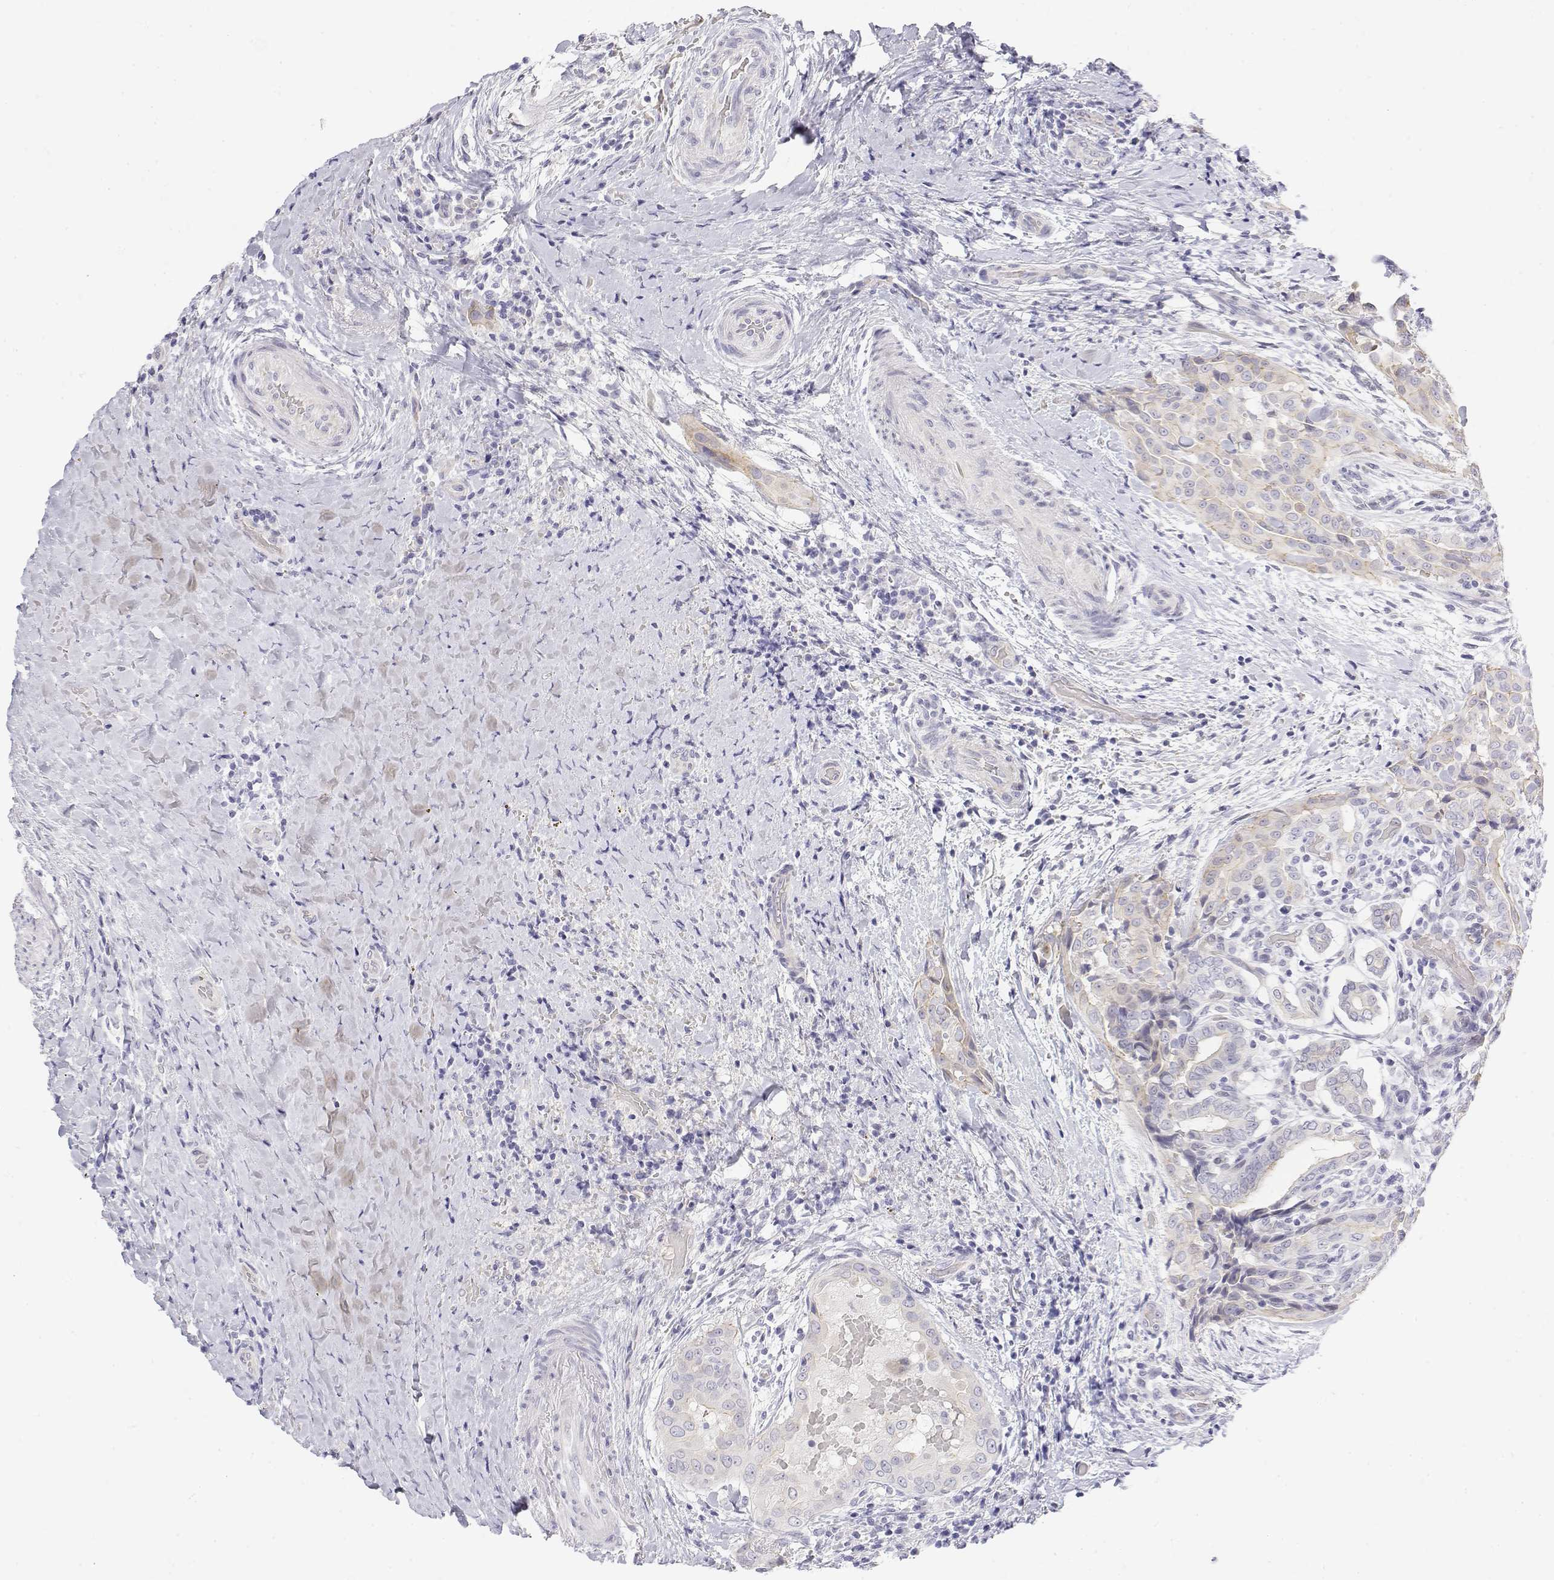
{"staining": {"intensity": "negative", "quantity": "none", "location": "none"}, "tissue": "thyroid cancer", "cell_type": "Tumor cells", "image_type": "cancer", "snomed": [{"axis": "morphology", "description": "Papillary adenocarcinoma, NOS"}, {"axis": "morphology", "description": "Papillary adenoma metastatic"}, {"axis": "topography", "description": "Thyroid gland"}], "caption": "High power microscopy micrograph of an immunohistochemistry (IHC) image of thyroid papillary adenoma metastatic, revealing no significant staining in tumor cells.", "gene": "MISP", "patient": {"sex": "female", "age": 50}}